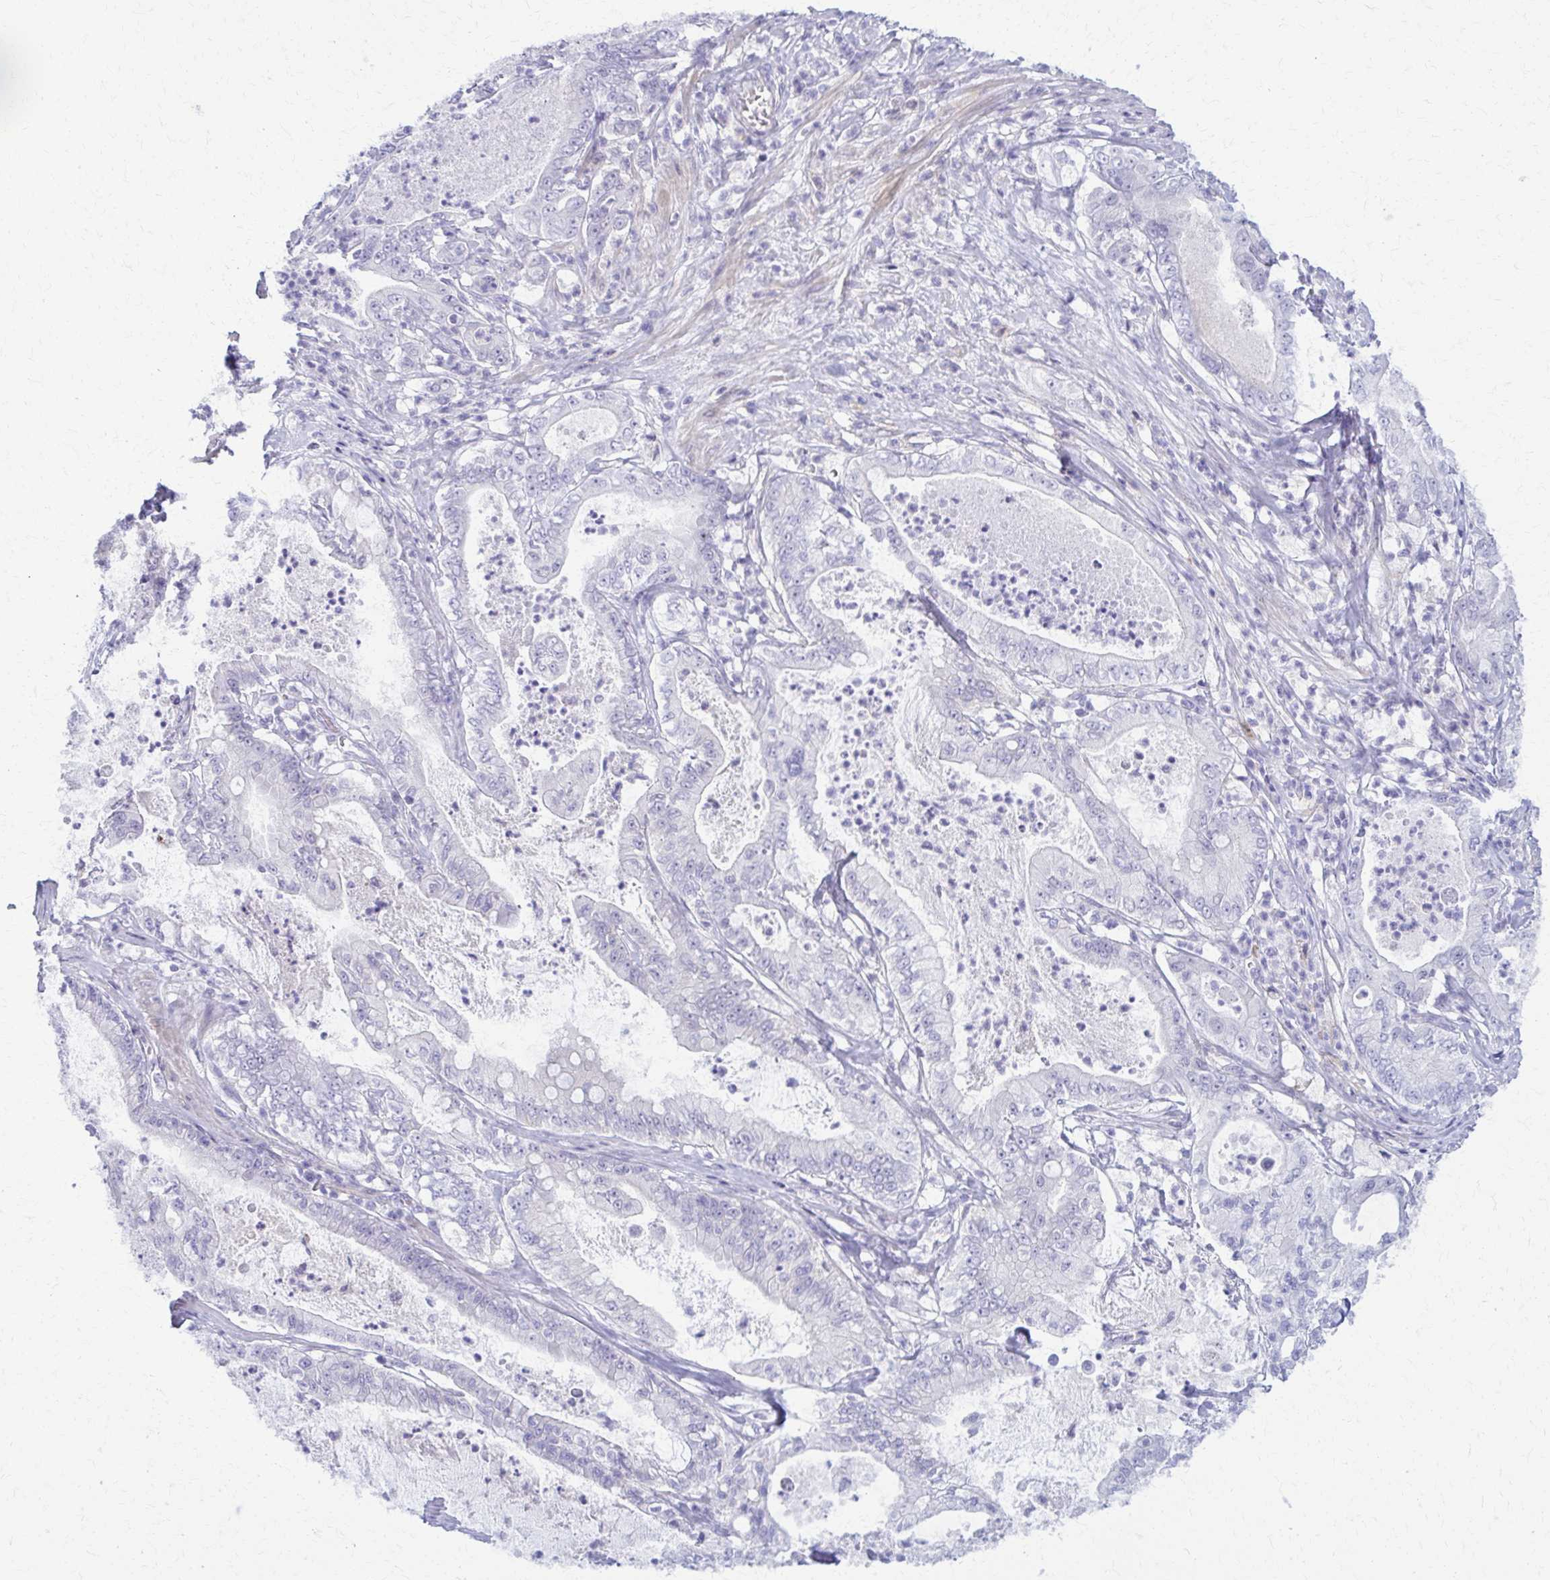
{"staining": {"intensity": "negative", "quantity": "none", "location": "none"}, "tissue": "pancreatic cancer", "cell_type": "Tumor cells", "image_type": "cancer", "snomed": [{"axis": "morphology", "description": "Adenocarcinoma, NOS"}, {"axis": "topography", "description": "Pancreas"}], "caption": "Immunohistochemical staining of human pancreatic cancer shows no significant staining in tumor cells.", "gene": "RHOBTB2", "patient": {"sex": "male", "age": 71}}